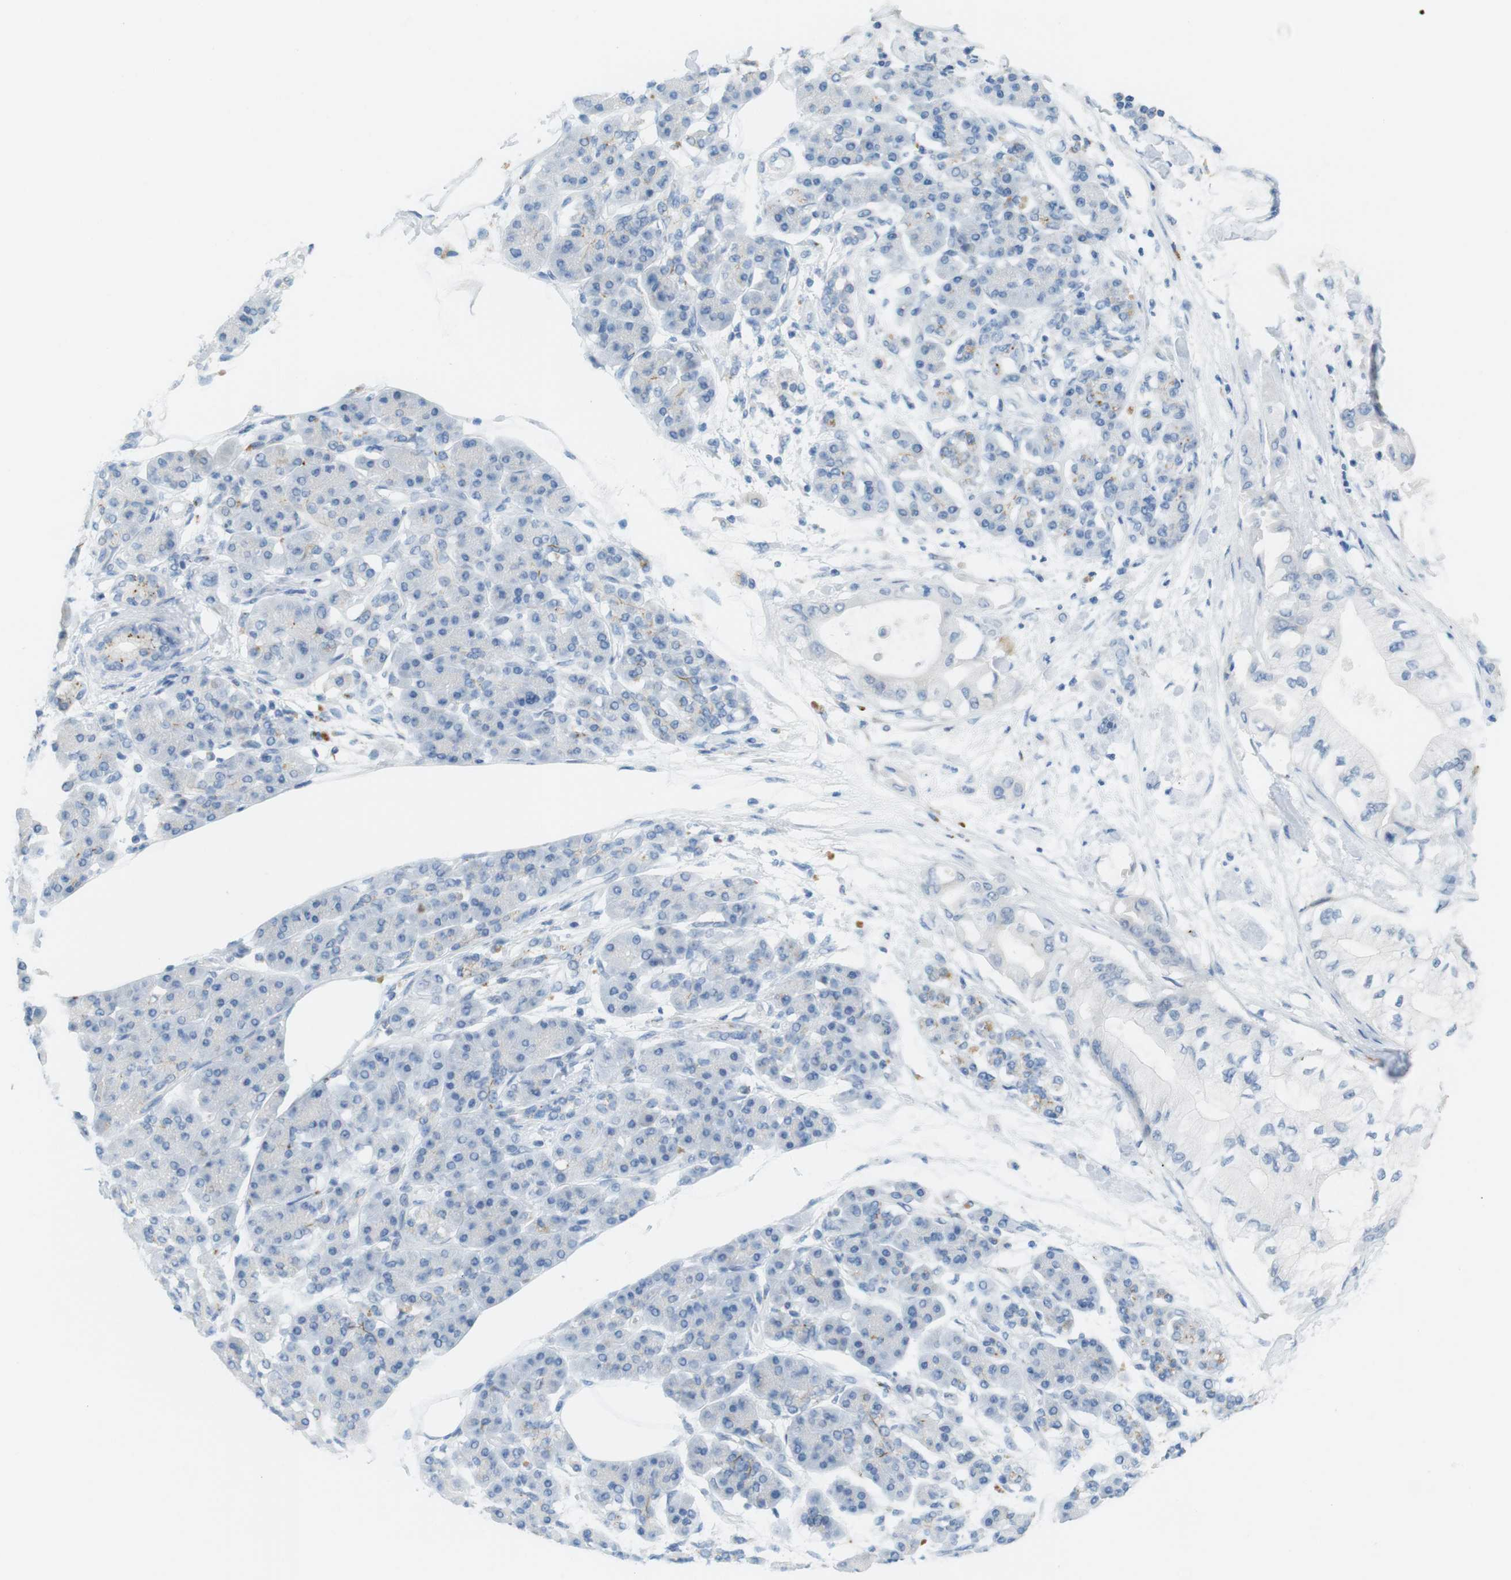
{"staining": {"intensity": "negative", "quantity": "none", "location": "none"}, "tissue": "pancreatic cancer", "cell_type": "Tumor cells", "image_type": "cancer", "snomed": [{"axis": "morphology", "description": "Adenocarcinoma, NOS"}, {"axis": "morphology", "description": "Adenocarcinoma, metastatic, NOS"}, {"axis": "topography", "description": "Lymph node"}, {"axis": "topography", "description": "Pancreas"}, {"axis": "topography", "description": "Duodenum"}], "caption": "The IHC micrograph has no significant expression in tumor cells of metastatic adenocarcinoma (pancreatic) tissue.", "gene": "YIPF1", "patient": {"sex": "female", "age": 64}}